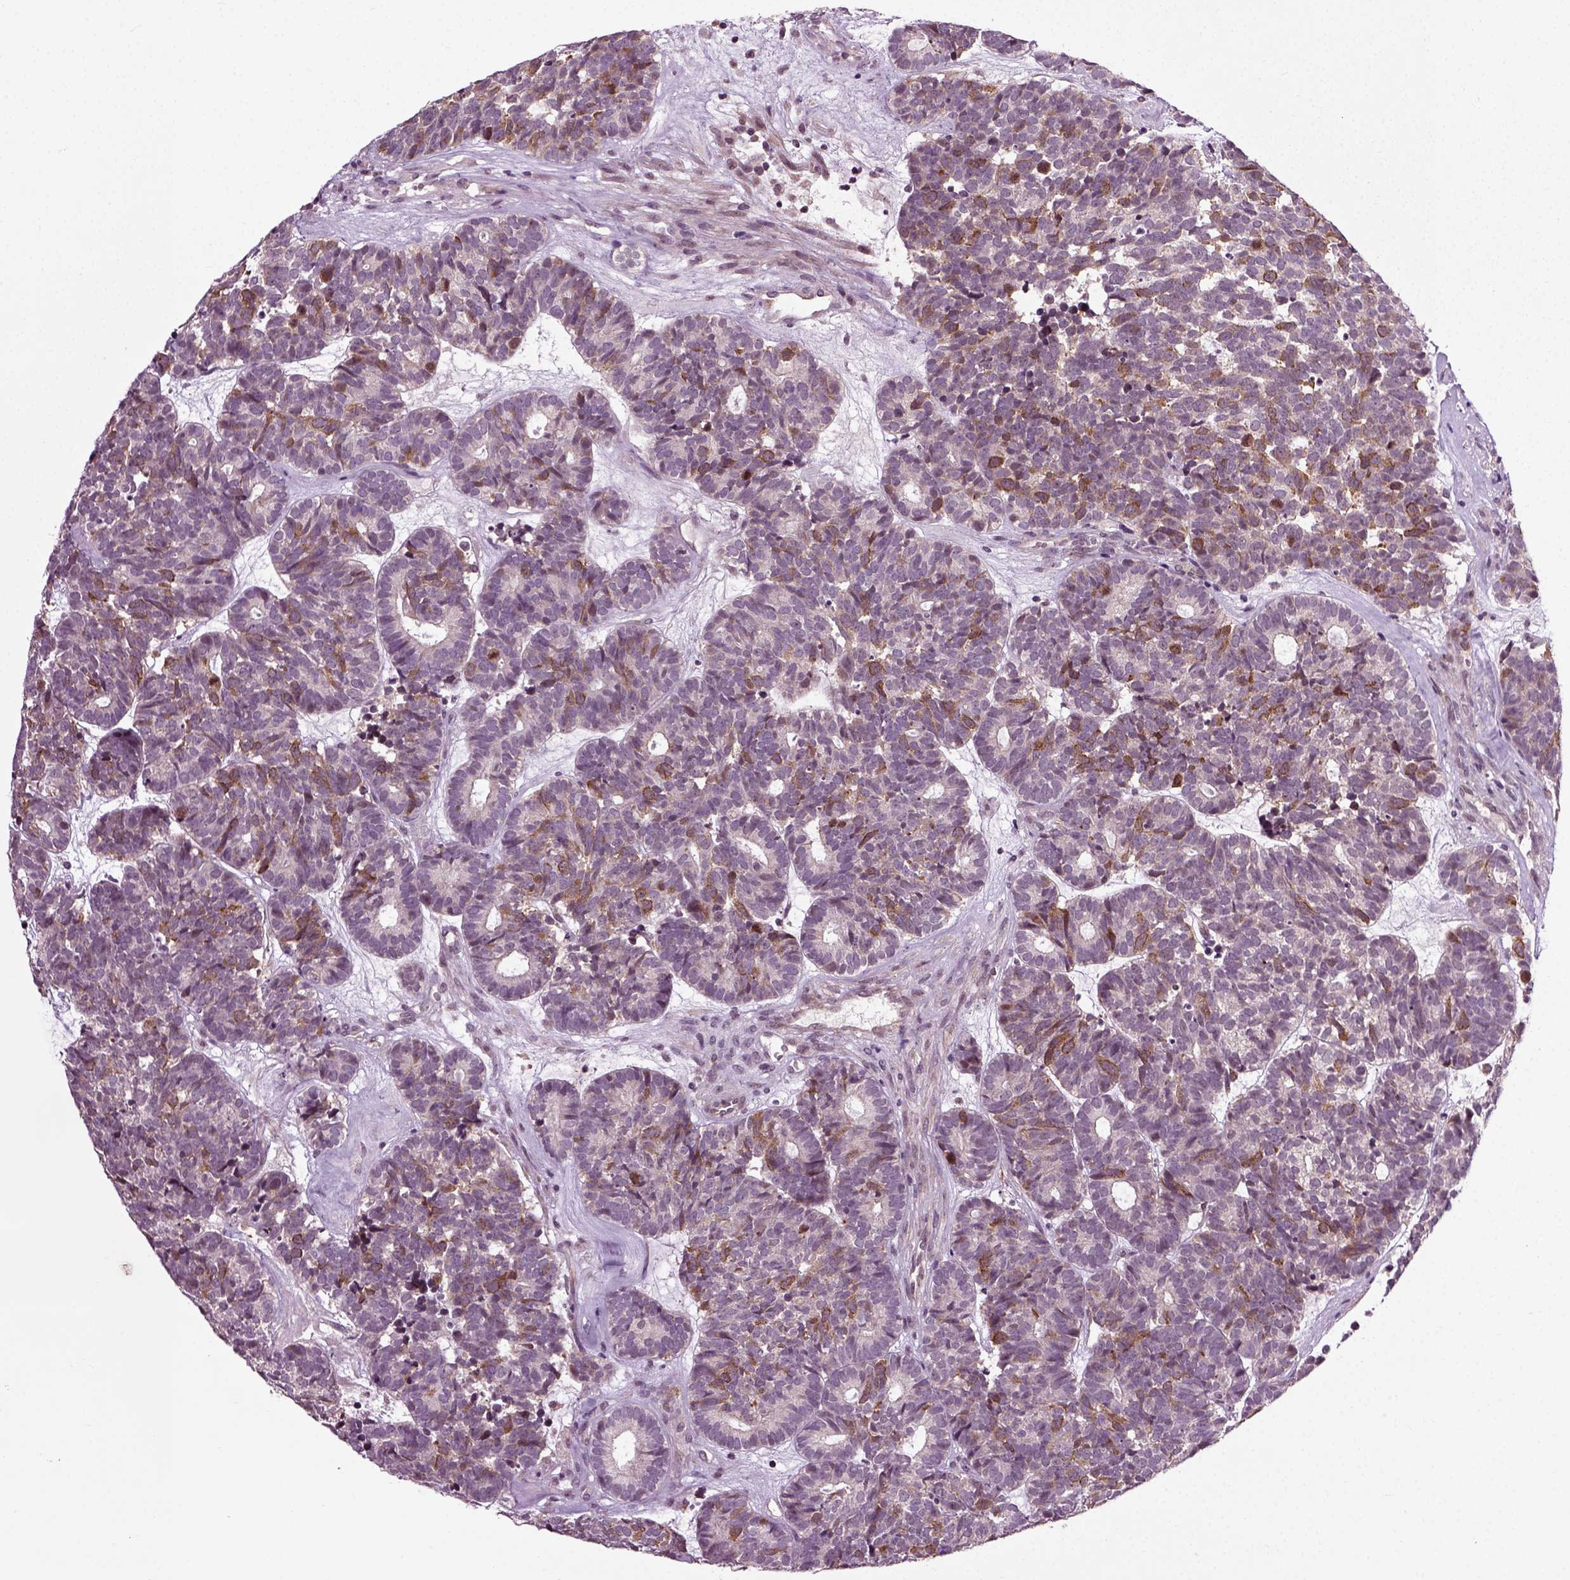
{"staining": {"intensity": "moderate", "quantity": "<25%", "location": "cytoplasmic/membranous"}, "tissue": "head and neck cancer", "cell_type": "Tumor cells", "image_type": "cancer", "snomed": [{"axis": "morphology", "description": "Adenocarcinoma, NOS"}, {"axis": "topography", "description": "Head-Neck"}], "caption": "Protein positivity by immunohistochemistry reveals moderate cytoplasmic/membranous expression in approximately <25% of tumor cells in head and neck cancer (adenocarcinoma).", "gene": "KNSTRN", "patient": {"sex": "female", "age": 81}}